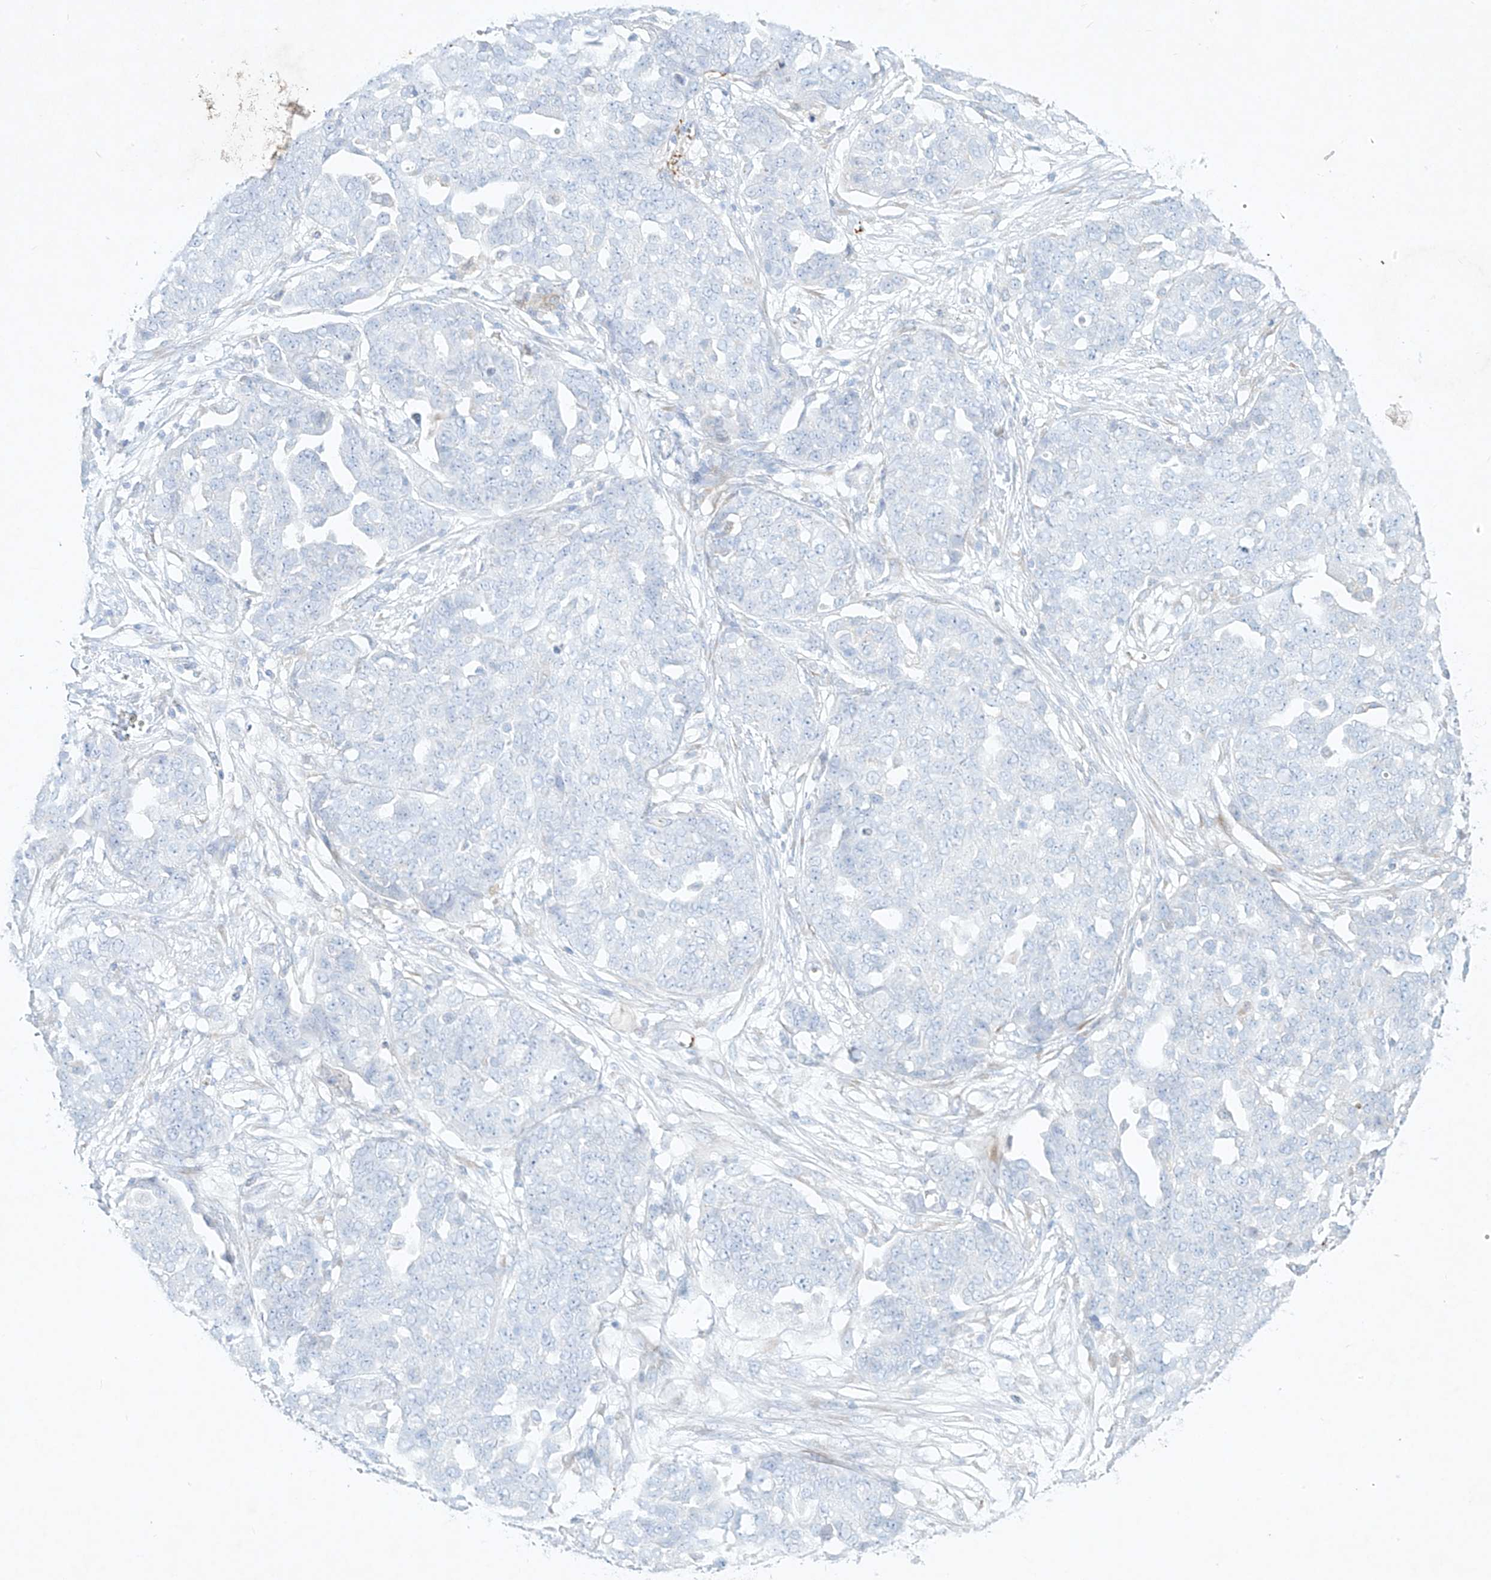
{"staining": {"intensity": "negative", "quantity": "none", "location": "none"}, "tissue": "ovarian cancer", "cell_type": "Tumor cells", "image_type": "cancer", "snomed": [{"axis": "morphology", "description": "Cystadenocarcinoma, serous, NOS"}, {"axis": "topography", "description": "Soft tissue"}, {"axis": "topography", "description": "Ovary"}], "caption": "This is an IHC histopathology image of ovarian serous cystadenocarcinoma. There is no expression in tumor cells.", "gene": "PLEK", "patient": {"sex": "female", "age": 57}}